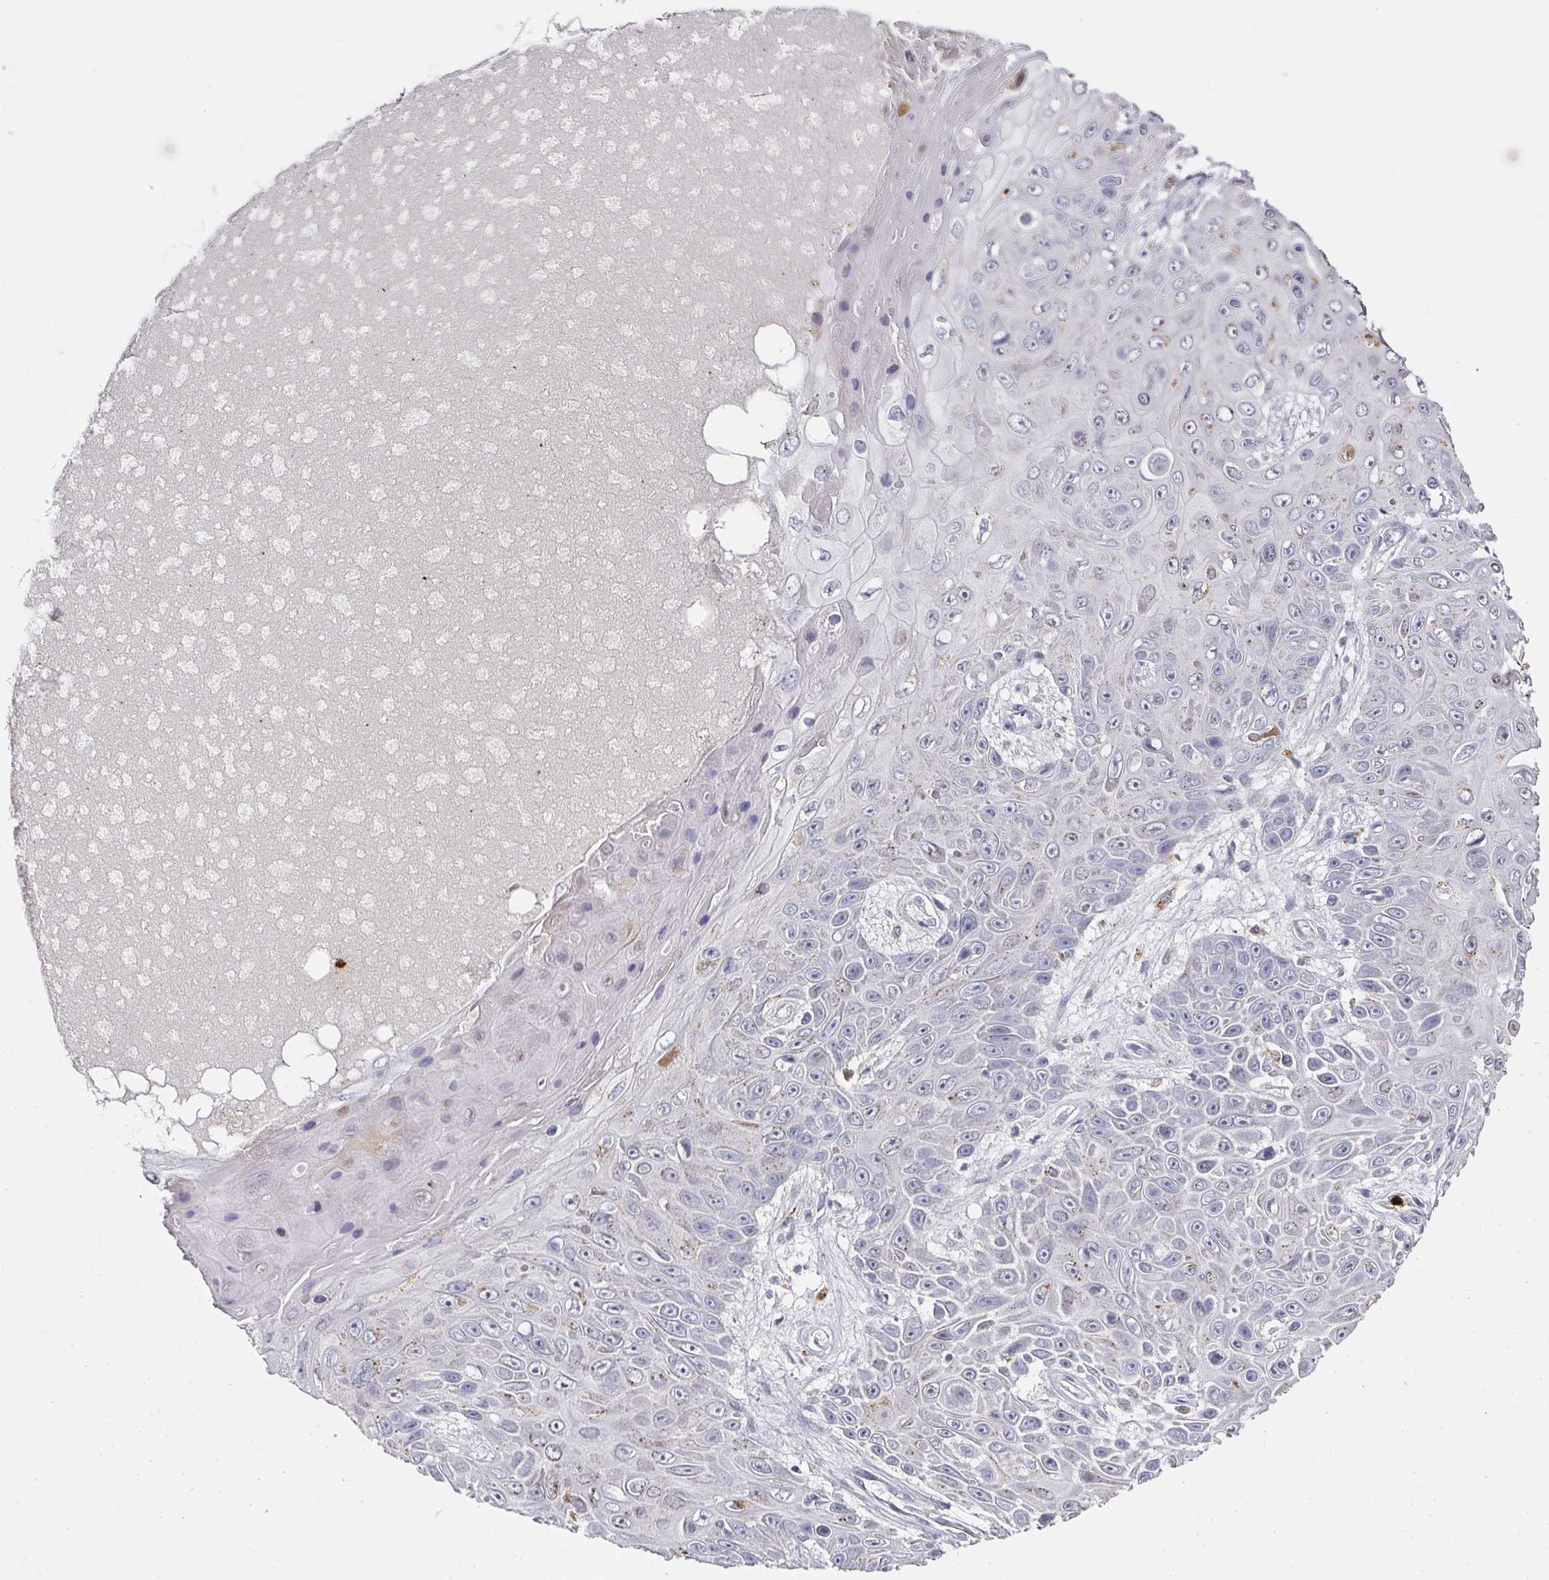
{"staining": {"intensity": "weak", "quantity": "25%-75%", "location": "cytoplasmic/membranous"}, "tissue": "skin cancer", "cell_type": "Tumor cells", "image_type": "cancer", "snomed": [{"axis": "morphology", "description": "Squamous cell carcinoma, NOS"}, {"axis": "topography", "description": "Skin"}], "caption": "Protein expression analysis of human squamous cell carcinoma (skin) reveals weak cytoplasmic/membranous expression in approximately 25%-75% of tumor cells.", "gene": "CAMP", "patient": {"sex": "male", "age": 82}}